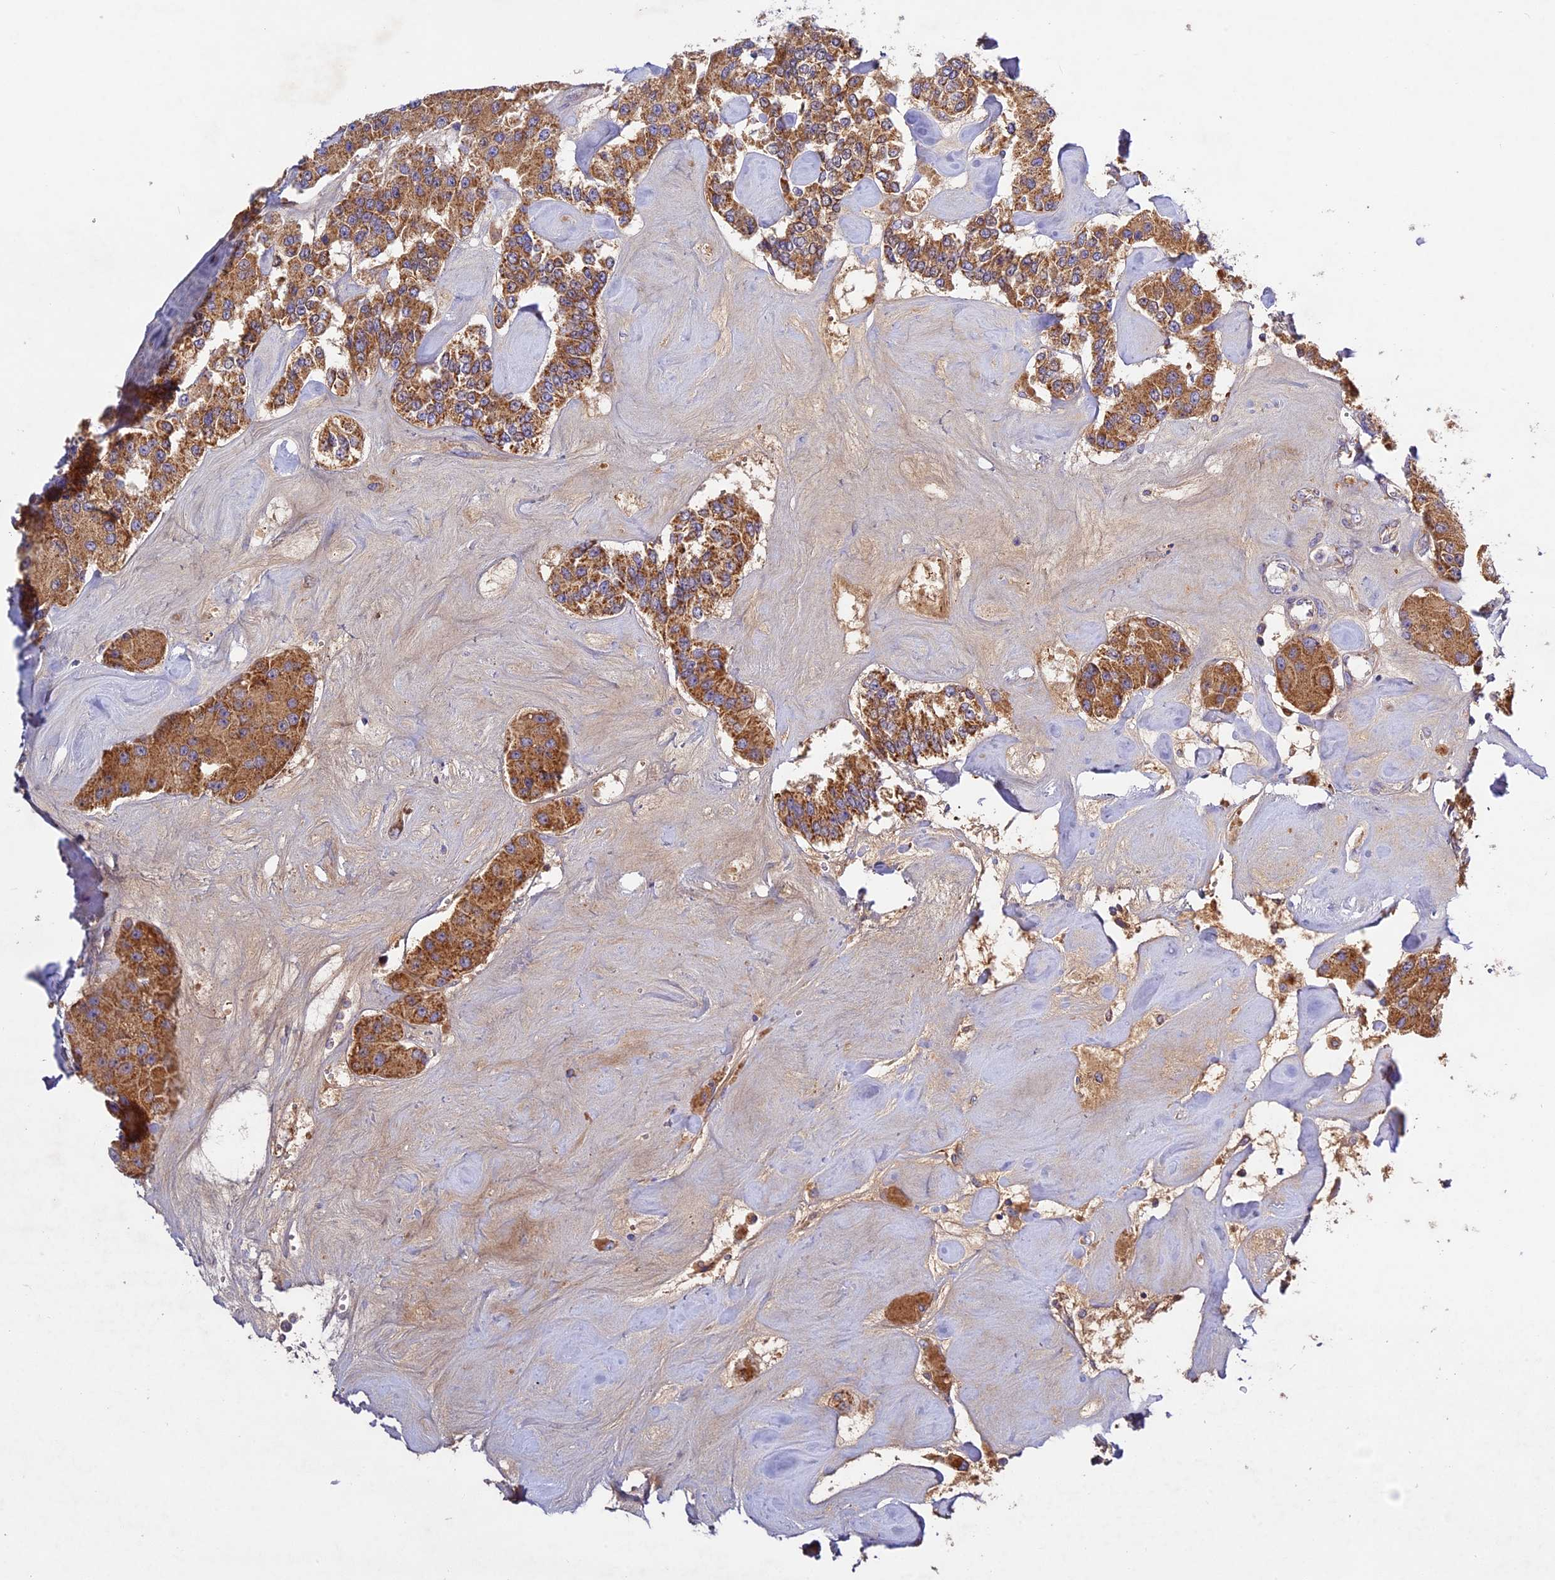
{"staining": {"intensity": "moderate", "quantity": ">75%", "location": "cytoplasmic/membranous"}, "tissue": "carcinoid", "cell_type": "Tumor cells", "image_type": "cancer", "snomed": [{"axis": "morphology", "description": "Carcinoid, malignant, NOS"}, {"axis": "topography", "description": "Pancreas"}], "caption": "Carcinoid was stained to show a protein in brown. There is medium levels of moderate cytoplasmic/membranous staining in about >75% of tumor cells. (IHC, brightfield microscopy, high magnification).", "gene": "OCEL1", "patient": {"sex": "male", "age": 41}}